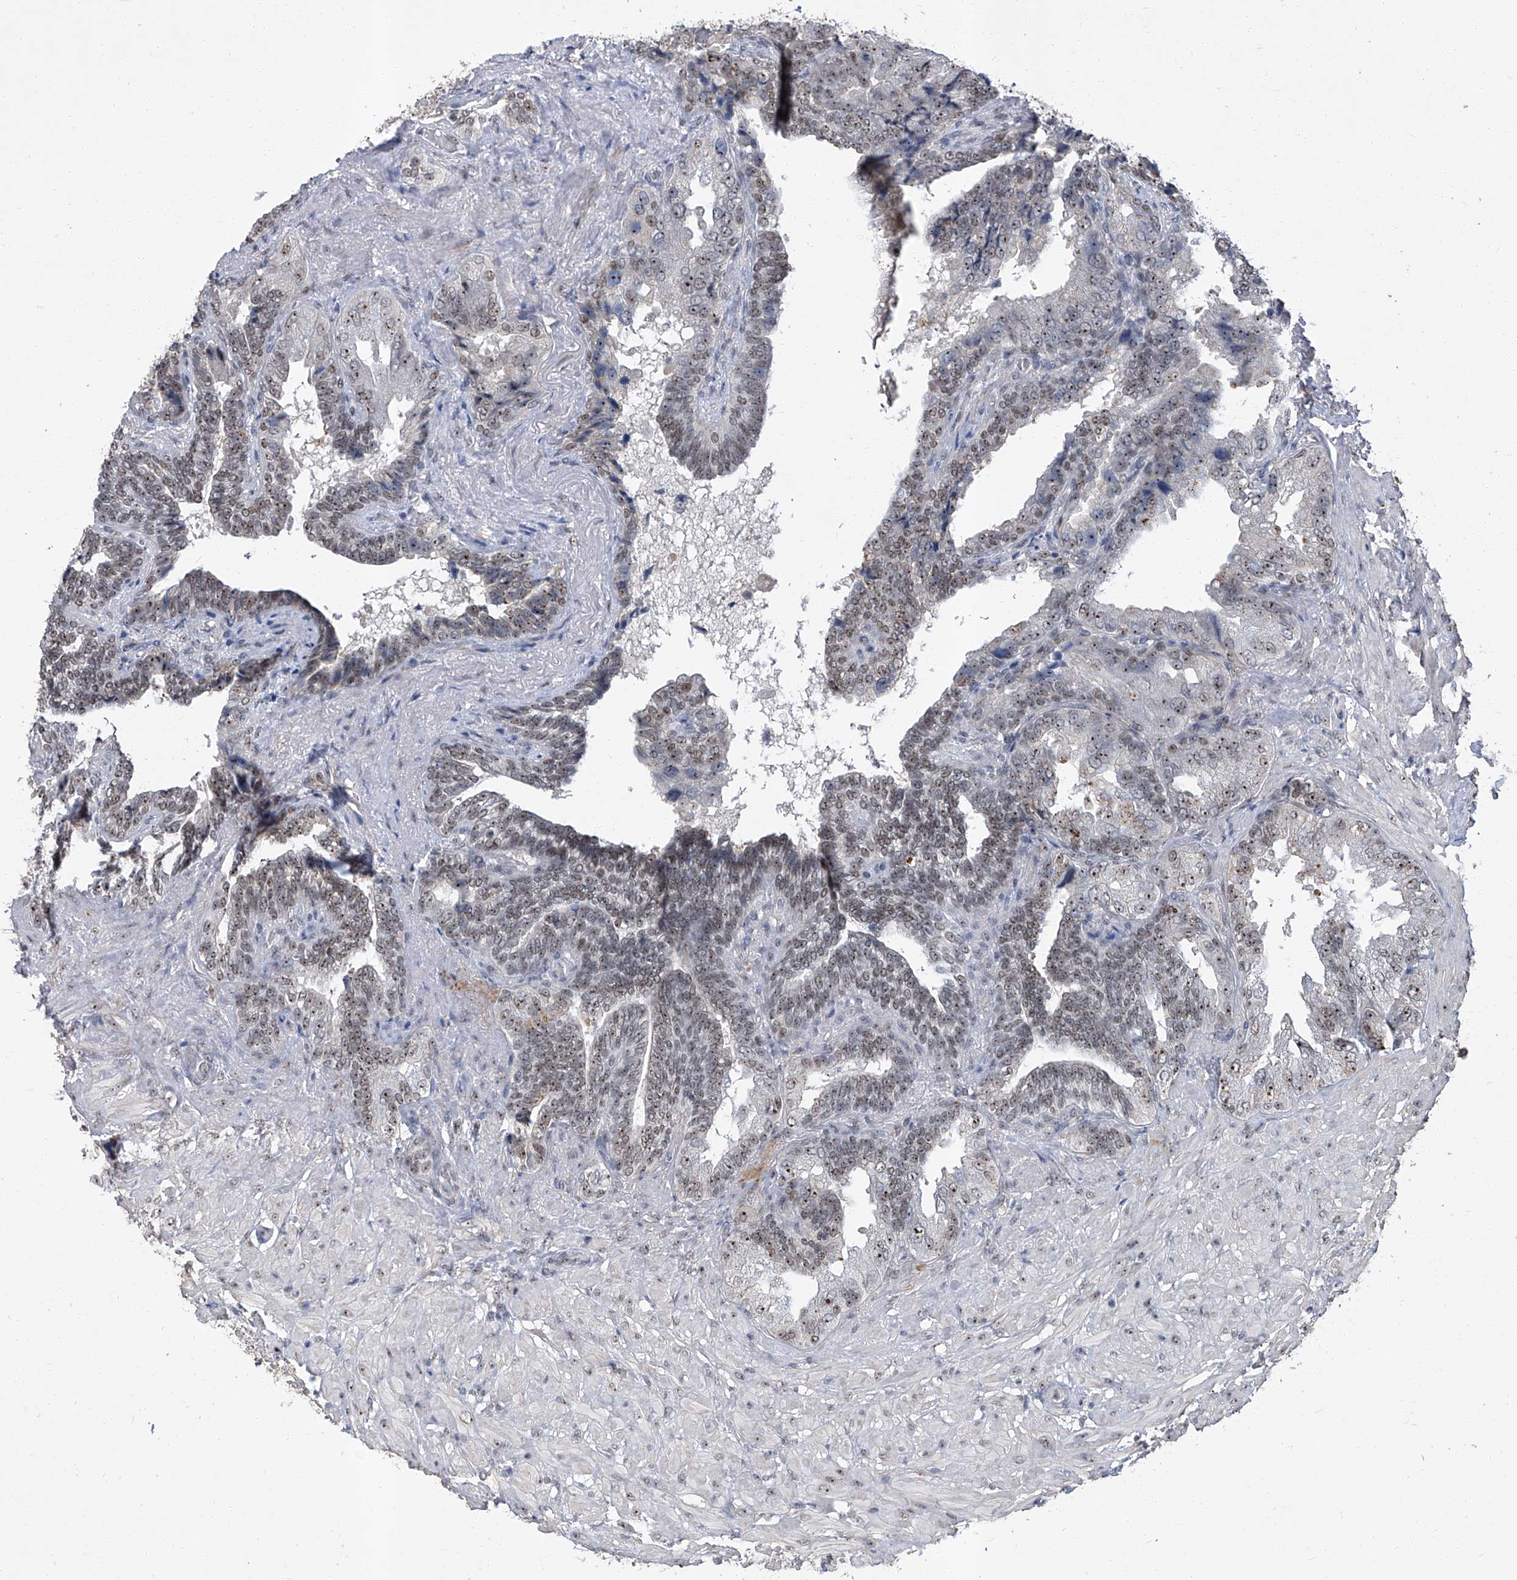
{"staining": {"intensity": "moderate", "quantity": ">75%", "location": "nuclear"}, "tissue": "seminal vesicle", "cell_type": "Glandular cells", "image_type": "normal", "snomed": [{"axis": "morphology", "description": "Normal tissue, NOS"}, {"axis": "topography", "description": "Seminal veicle"}, {"axis": "topography", "description": "Peripheral nerve tissue"}], "caption": "IHC photomicrograph of unremarkable seminal vesicle stained for a protein (brown), which displays medium levels of moderate nuclear expression in approximately >75% of glandular cells.", "gene": "CMTR1", "patient": {"sex": "male", "age": 63}}